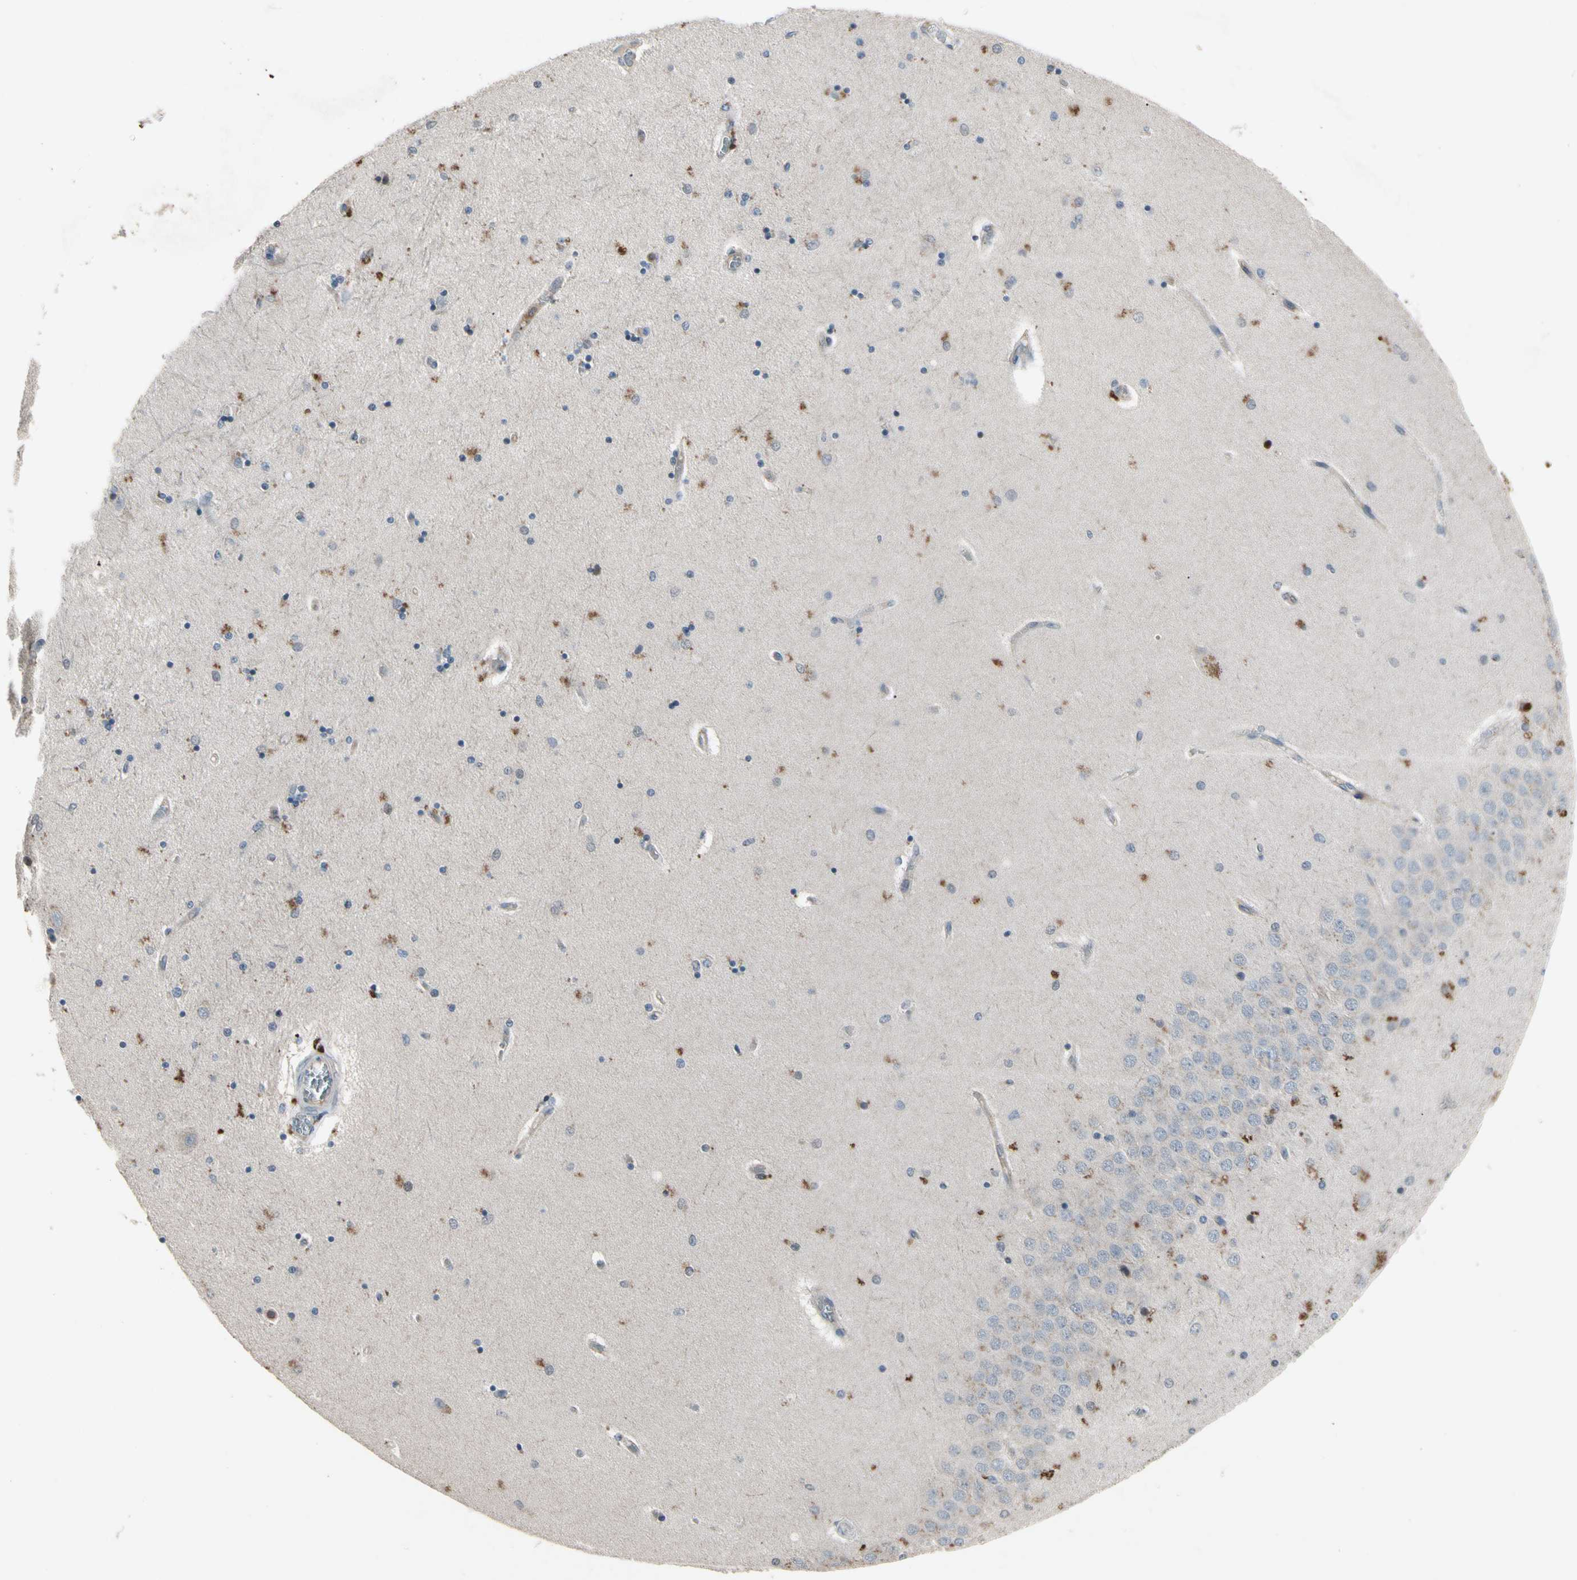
{"staining": {"intensity": "moderate", "quantity": "25%-75%", "location": "cytoplasmic/membranous"}, "tissue": "hippocampus", "cell_type": "Glial cells", "image_type": "normal", "snomed": [{"axis": "morphology", "description": "Normal tissue, NOS"}, {"axis": "topography", "description": "Hippocampus"}], "caption": "This micrograph exhibits immunohistochemistry staining of unremarkable hippocampus, with medium moderate cytoplasmic/membranous expression in about 25%-75% of glial cells.", "gene": "NMI", "patient": {"sex": "female", "age": 54}}